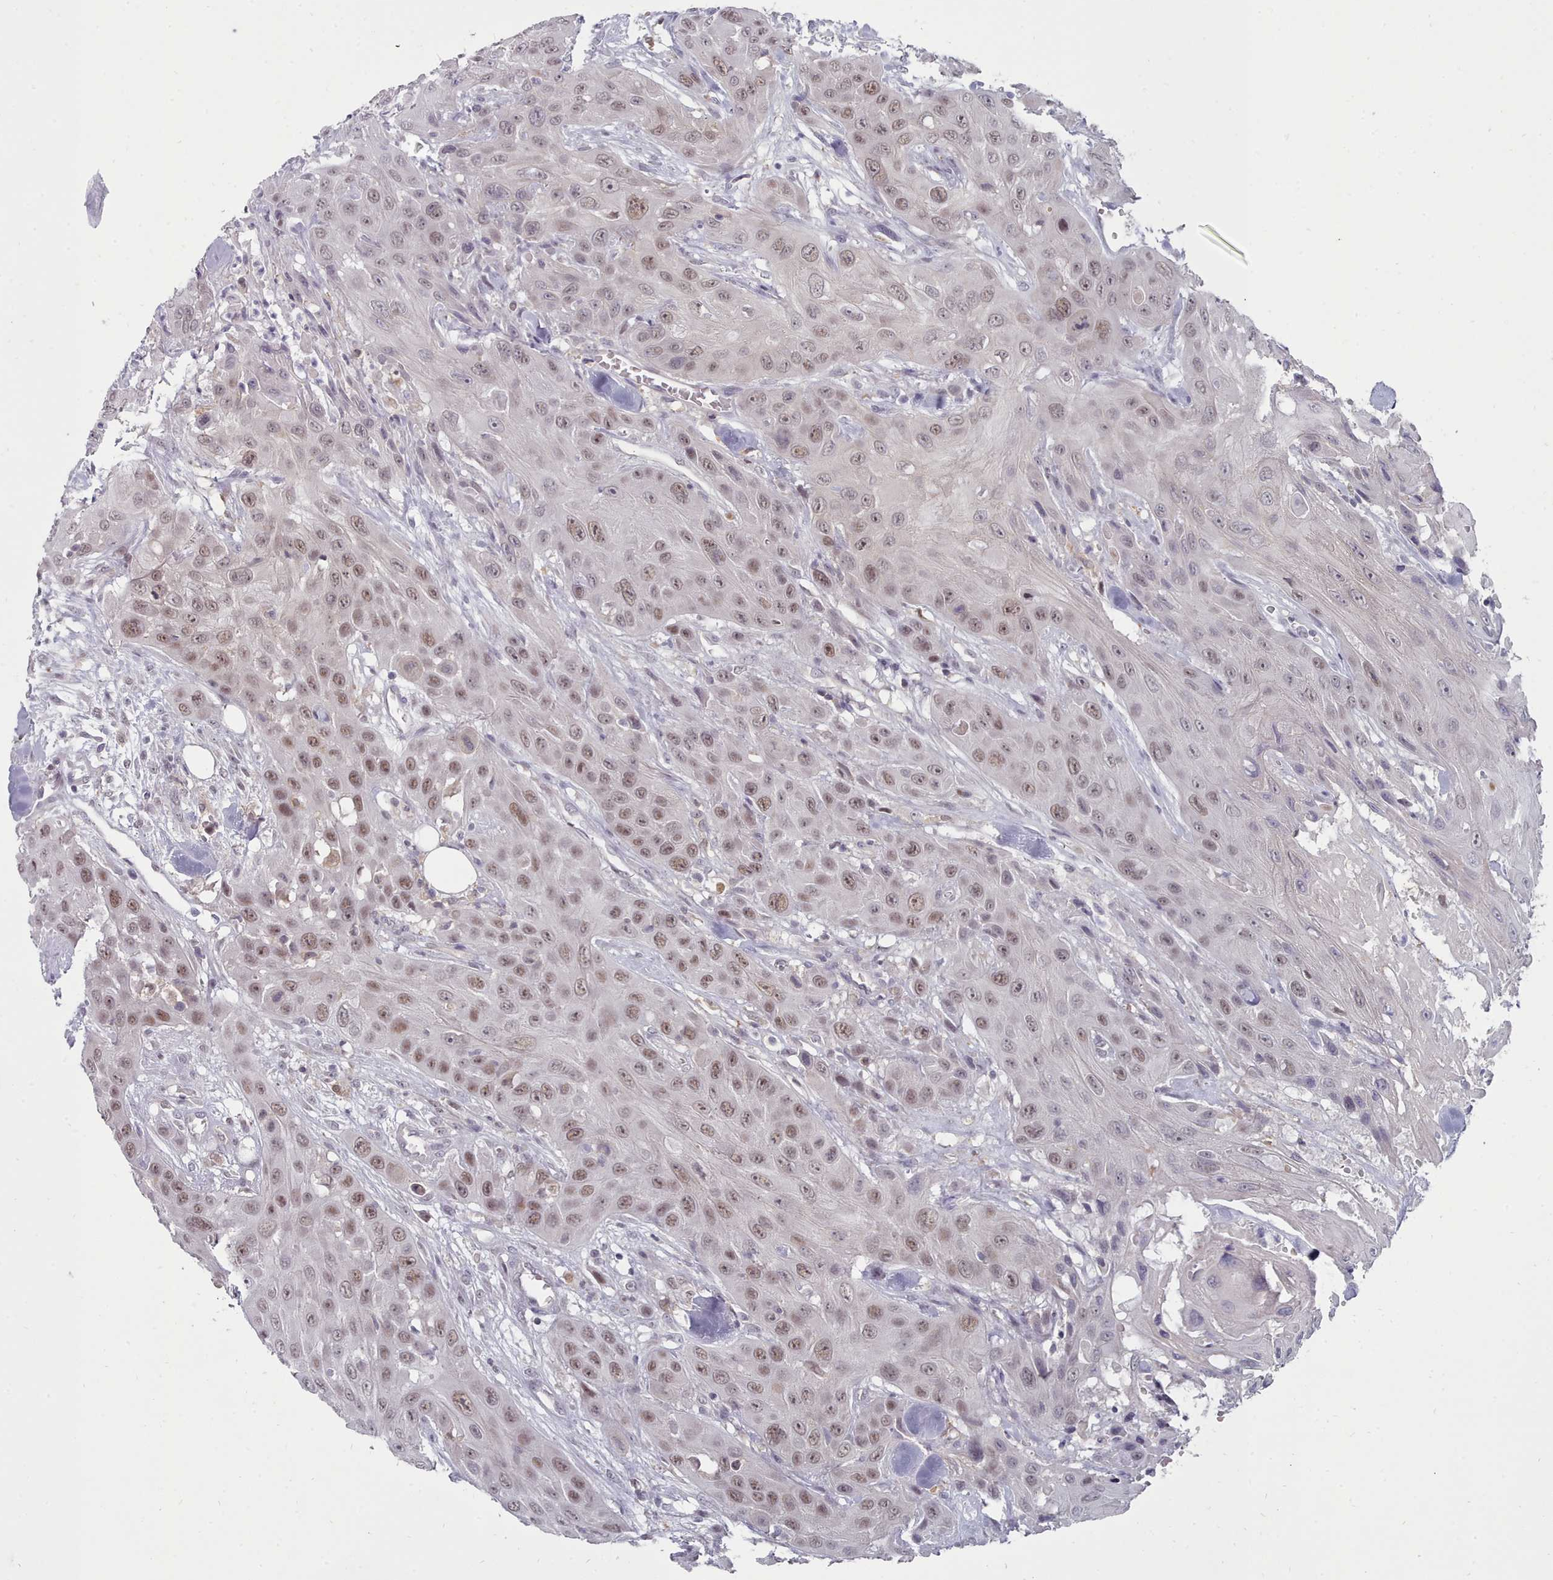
{"staining": {"intensity": "weak", "quantity": "25%-75%", "location": "nuclear"}, "tissue": "head and neck cancer", "cell_type": "Tumor cells", "image_type": "cancer", "snomed": [{"axis": "morphology", "description": "Squamous cell carcinoma, NOS"}, {"axis": "topography", "description": "Head-Neck"}], "caption": "Squamous cell carcinoma (head and neck) was stained to show a protein in brown. There is low levels of weak nuclear staining in about 25%-75% of tumor cells.", "gene": "GINS1", "patient": {"sex": "male", "age": 81}}